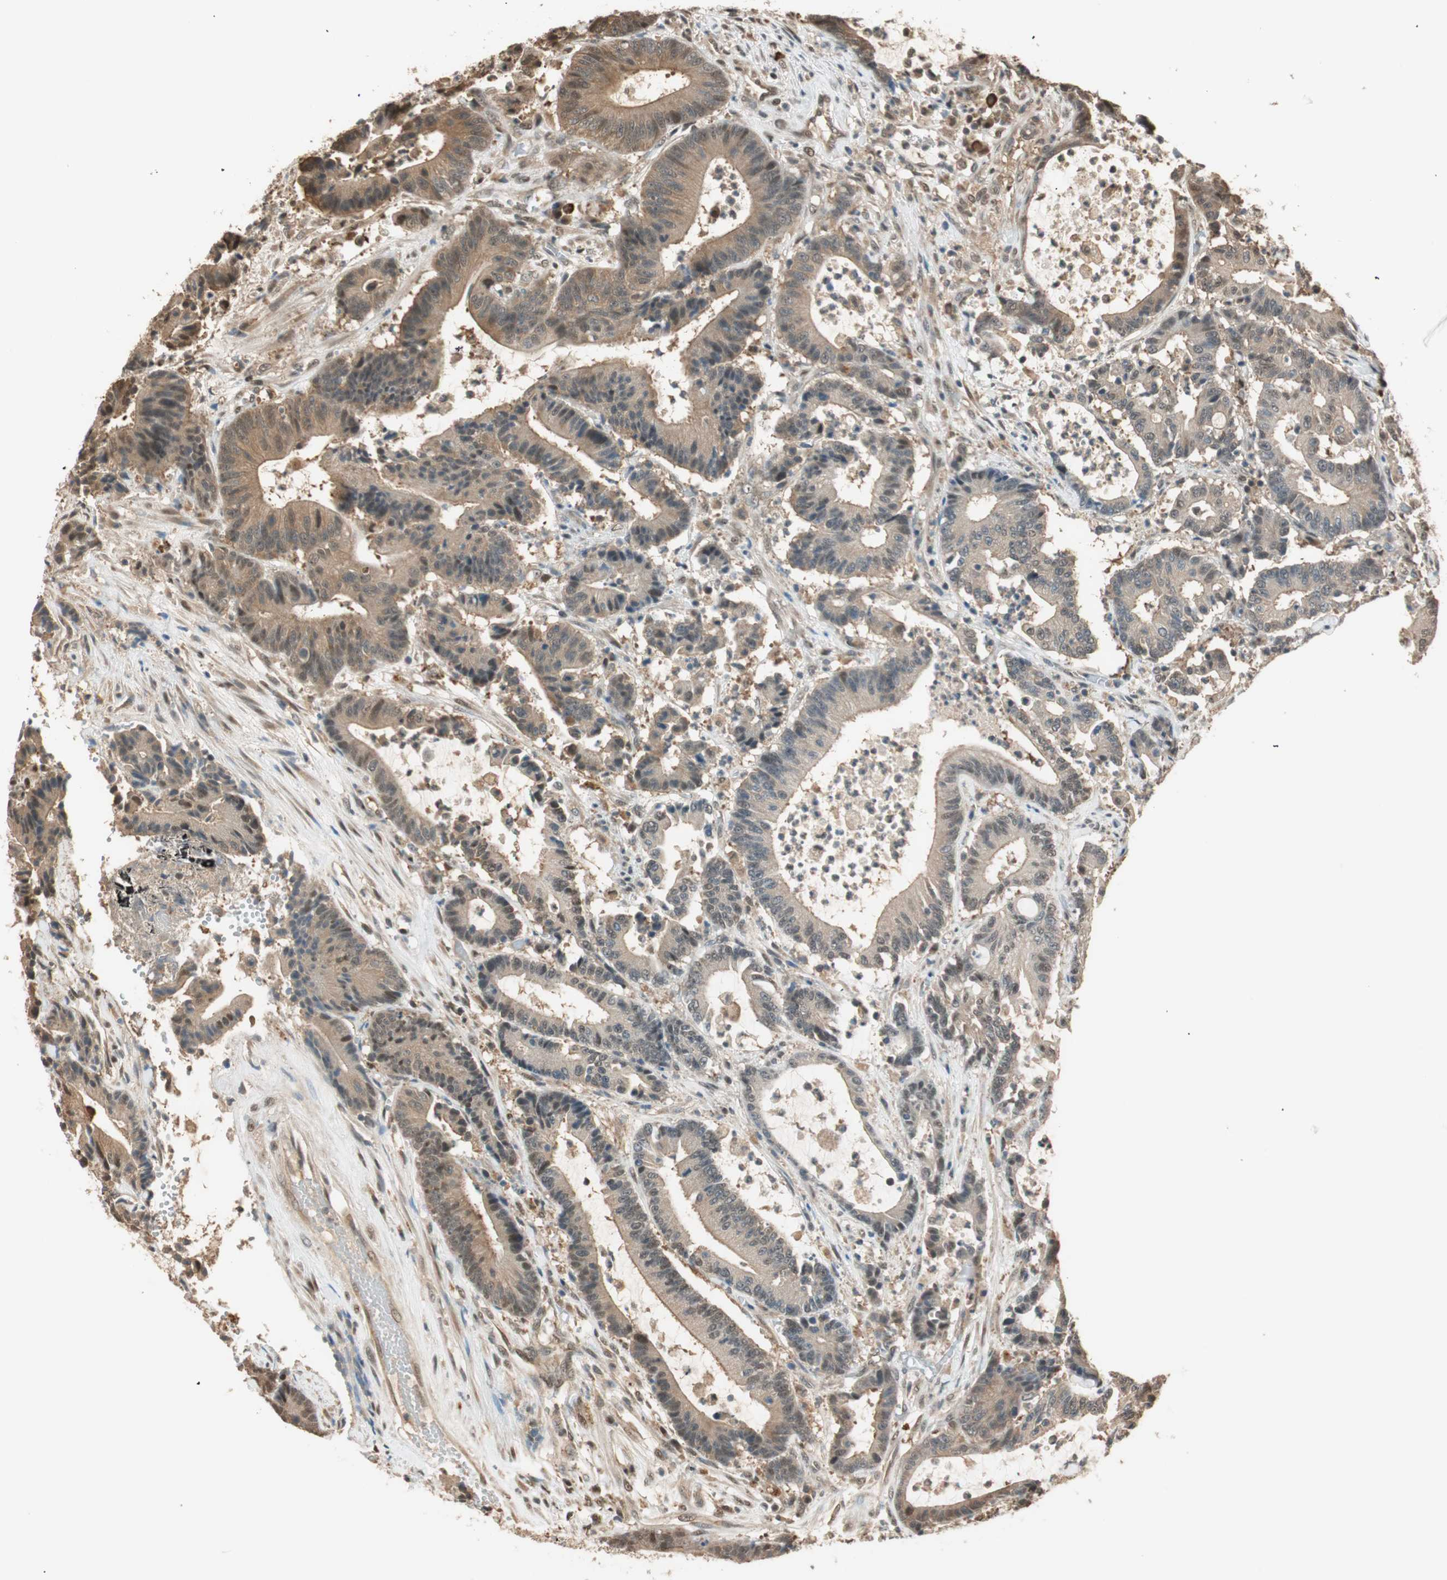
{"staining": {"intensity": "moderate", "quantity": ">75%", "location": "cytoplasmic/membranous,nuclear"}, "tissue": "colorectal cancer", "cell_type": "Tumor cells", "image_type": "cancer", "snomed": [{"axis": "morphology", "description": "Adenocarcinoma, NOS"}, {"axis": "topography", "description": "Colon"}], "caption": "The photomicrograph exhibits immunohistochemical staining of colorectal cancer (adenocarcinoma). There is moderate cytoplasmic/membranous and nuclear positivity is present in approximately >75% of tumor cells.", "gene": "ZNF443", "patient": {"sex": "female", "age": 84}}